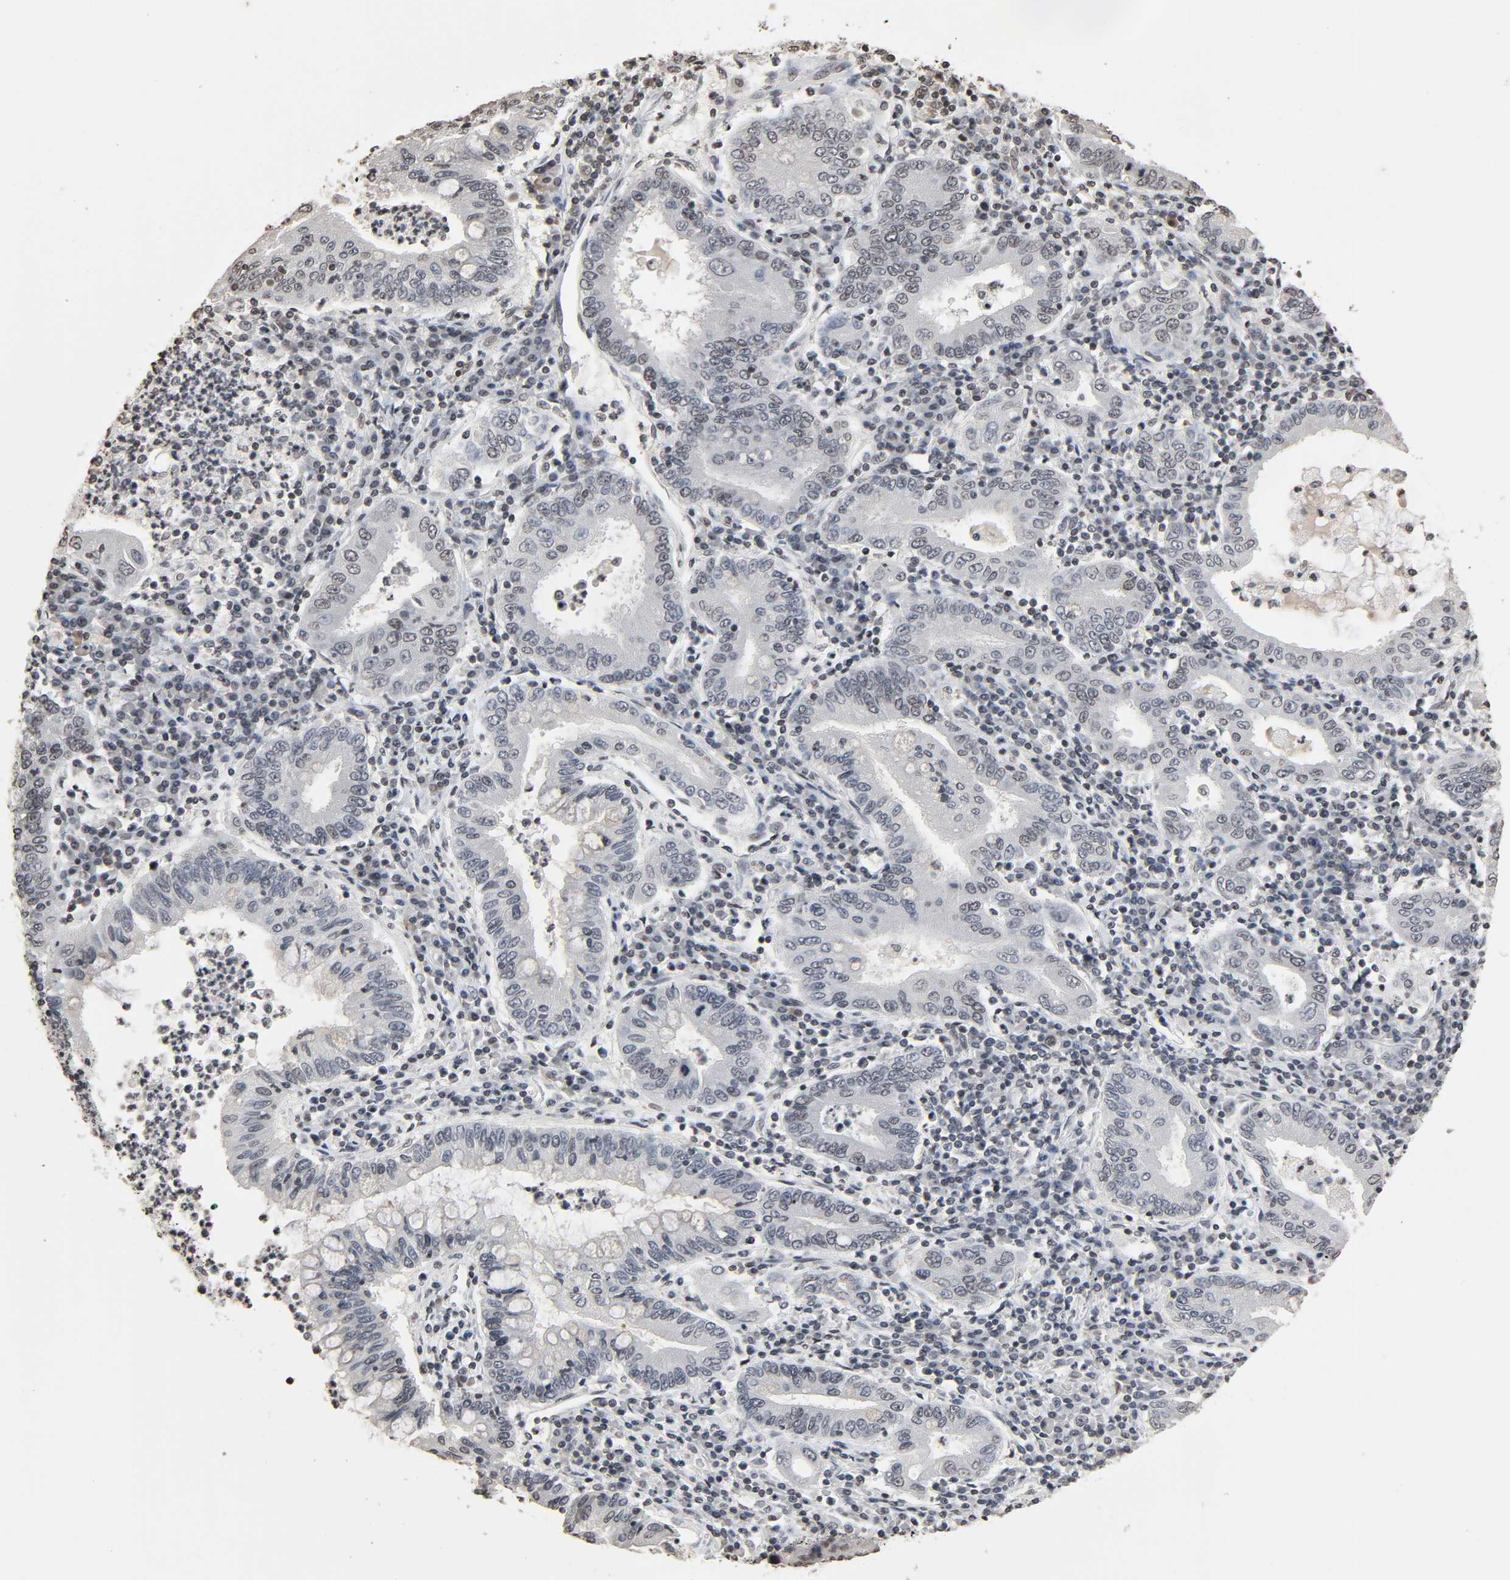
{"staining": {"intensity": "negative", "quantity": "none", "location": "none"}, "tissue": "stomach cancer", "cell_type": "Tumor cells", "image_type": "cancer", "snomed": [{"axis": "morphology", "description": "Normal tissue, NOS"}, {"axis": "morphology", "description": "Adenocarcinoma, NOS"}, {"axis": "topography", "description": "Esophagus"}, {"axis": "topography", "description": "Stomach, upper"}, {"axis": "topography", "description": "Peripheral nerve tissue"}], "caption": "Adenocarcinoma (stomach) stained for a protein using immunohistochemistry (IHC) shows no positivity tumor cells.", "gene": "STK4", "patient": {"sex": "male", "age": 62}}